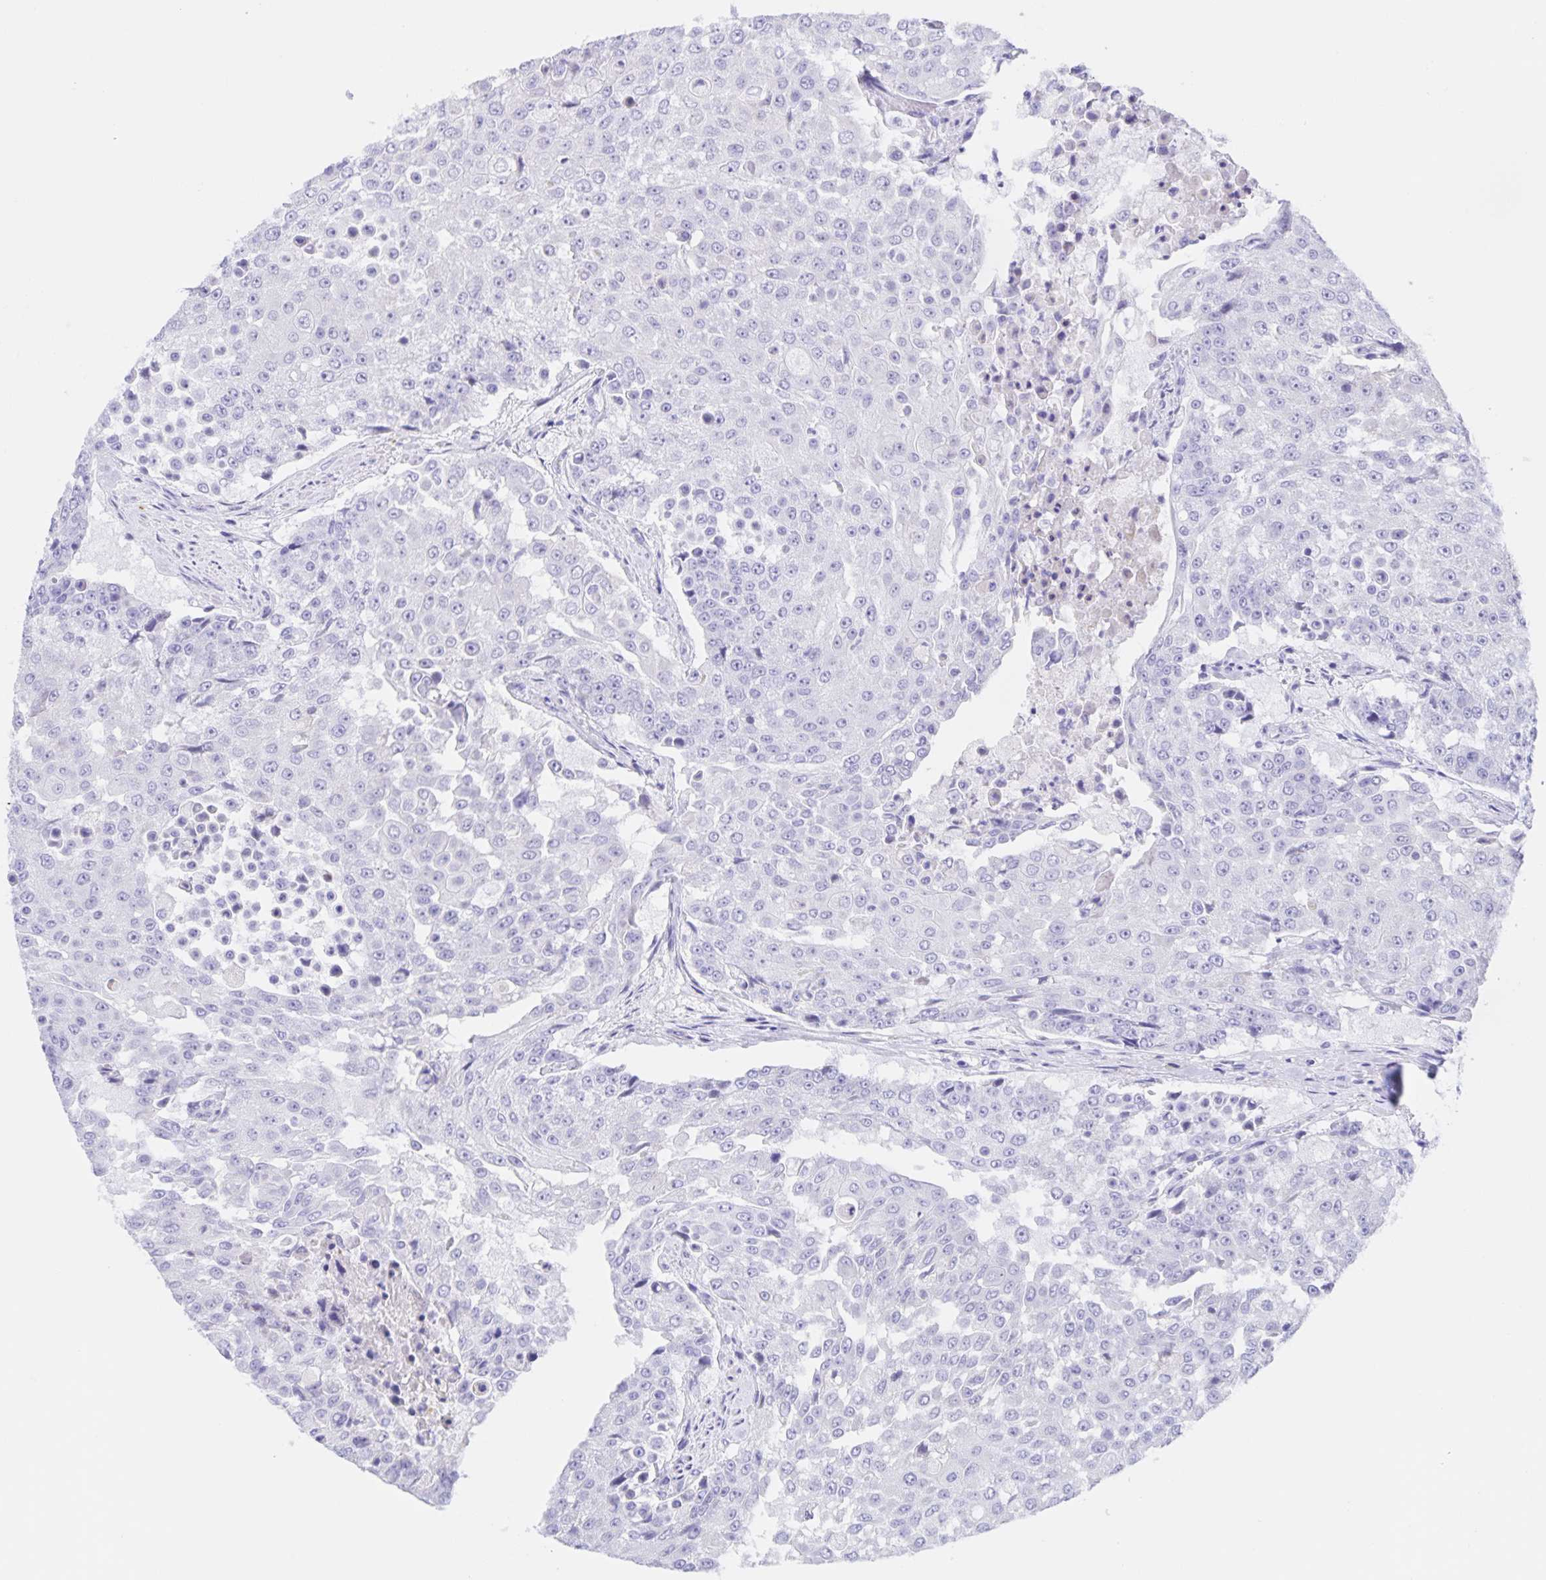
{"staining": {"intensity": "negative", "quantity": "none", "location": "none"}, "tissue": "urothelial cancer", "cell_type": "Tumor cells", "image_type": "cancer", "snomed": [{"axis": "morphology", "description": "Urothelial carcinoma, High grade"}, {"axis": "topography", "description": "Urinary bladder"}], "caption": "IHC micrograph of neoplastic tissue: human high-grade urothelial carcinoma stained with DAB (3,3'-diaminobenzidine) shows no significant protein expression in tumor cells.", "gene": "CATSPER4", "patient": {"sex": "female", "age": 63}}